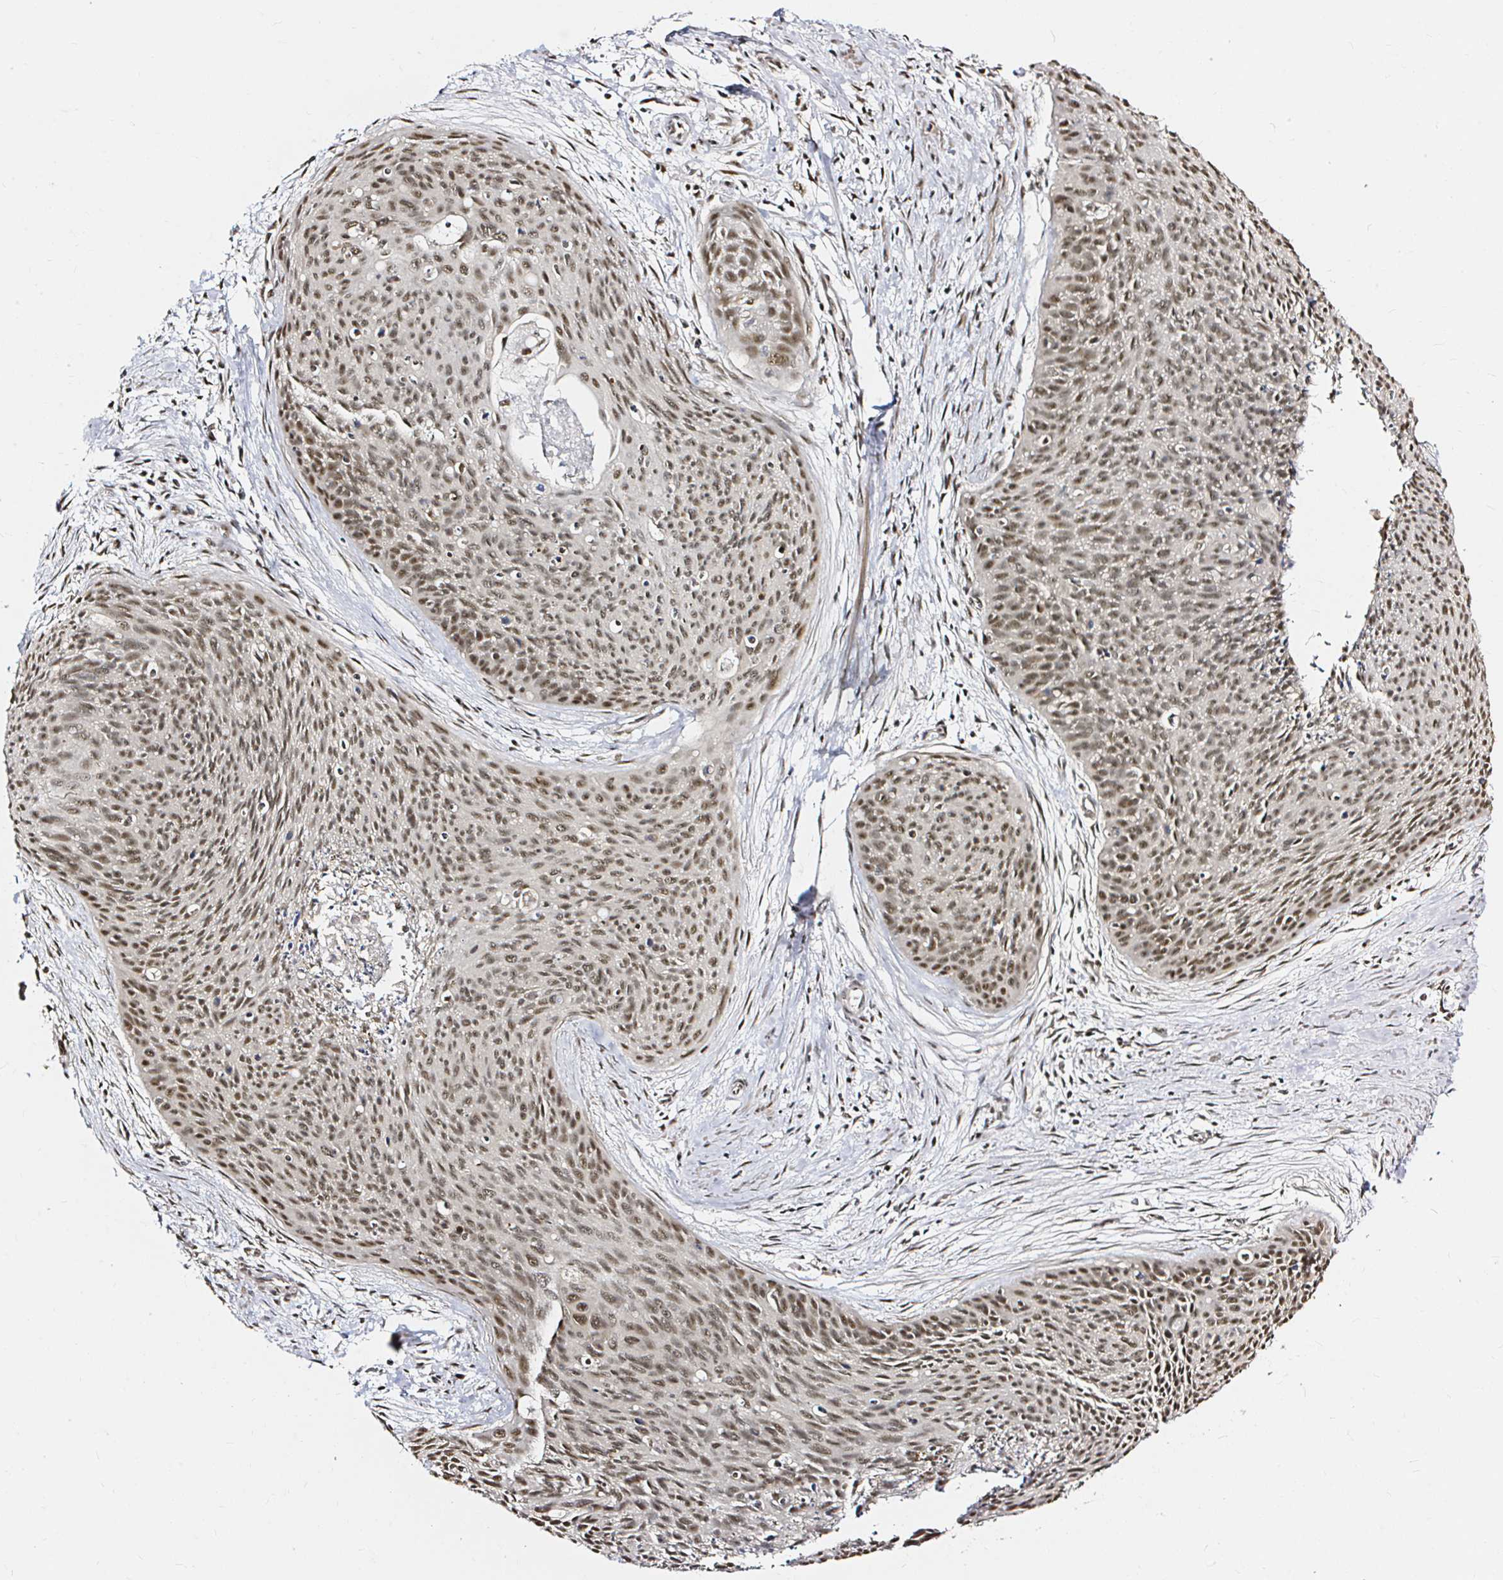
{"staining": {"intensity": "moderate", "quantity": ">75%", "location": "nuclear"}, "tissue": "cervical cancer", "cell_type": "Tumor cells", "image_type": "cancer", "snomed": [{"axis": "morphology", "description": "Squamous cell carcinoma, NOS"}, {"axis": "topography", "description": "Cervix"}], "caption": "Immunohistochemical staining of squamous cell carcinoma (cervical) exhibits medium levels of moderate nuclear protein staining in about >75% of tumor cells.", "gene": "SNRPC", "patient": {"sex": "female", "age": 55}}